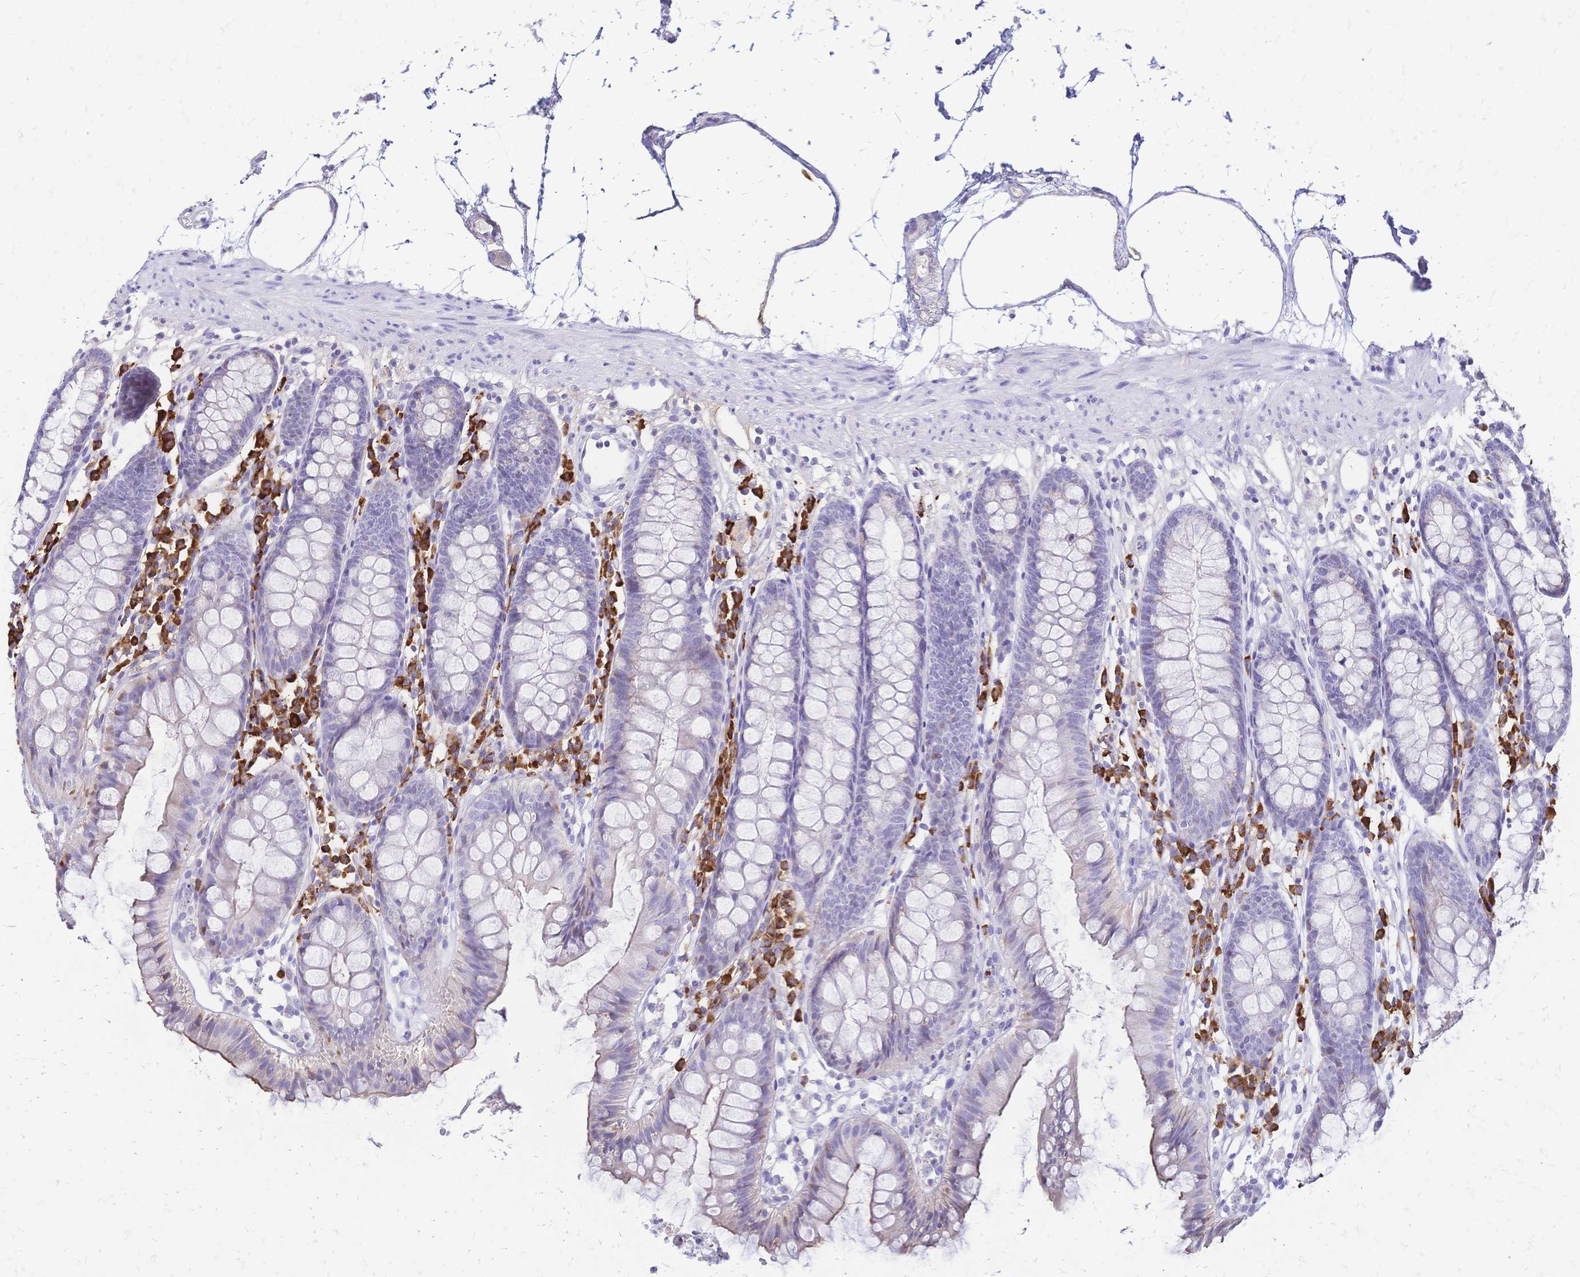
{"staining": {"intensity": "negative", "quantity": "none", "location": "none"}, "tissue": "colon", "cell_type": "Endothelial cells", "image_type": "normal", "snomed": [{"axis": "morphology", "description": "Normal tissue, NOS"}, {"axis": "topography", "description": "Colon"}], "caption": "The micrograph exhibits no significant staining in endothelial cells of colon.", "gene": "IL2RA", "patient": {"sex": "female", "age": 84}}